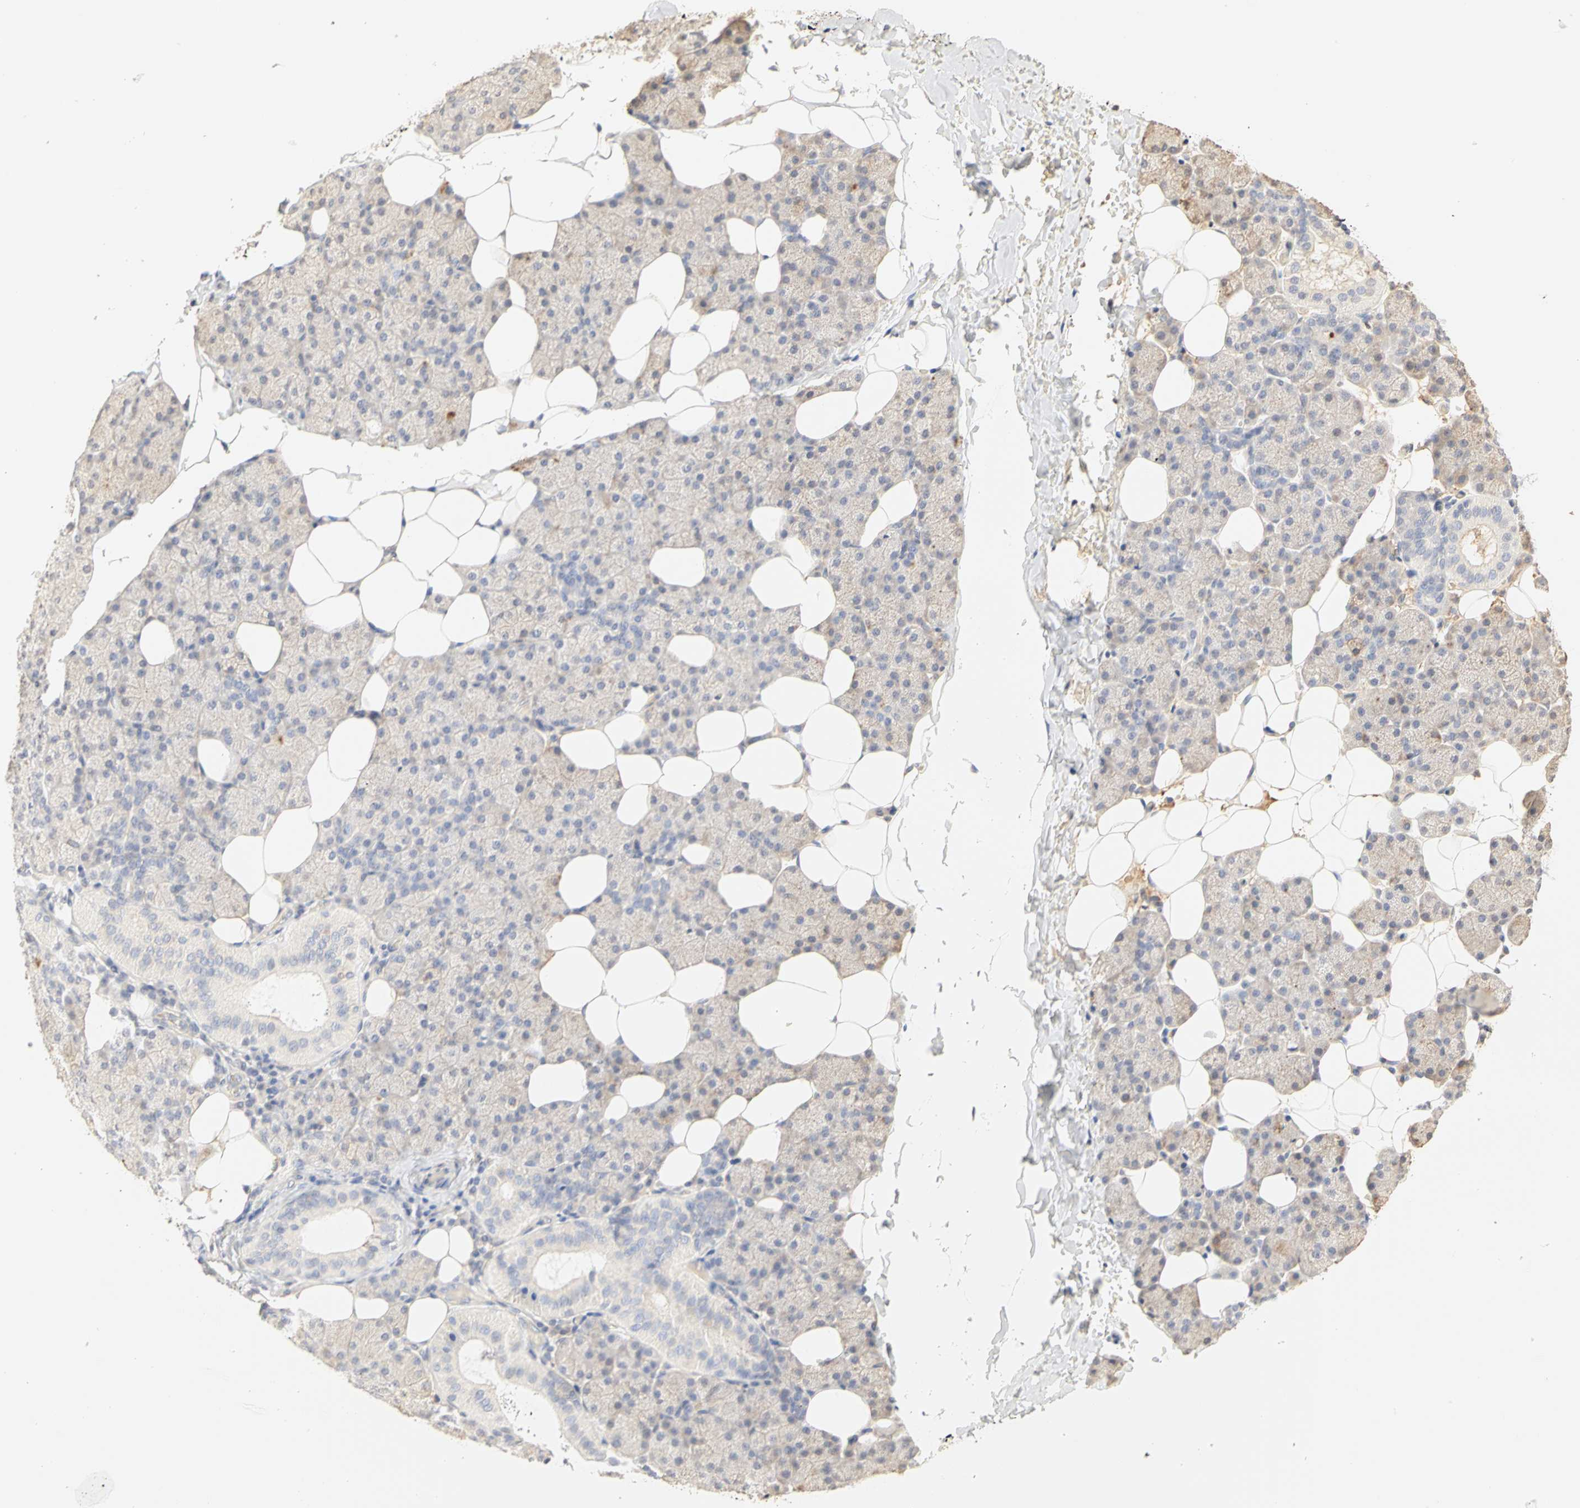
{"staining": {"intensity": "weak", "quantity": "25%-75%", "location": "cytoplasmic/membranous"}, "tissue": "salivary gland", "cell_type": "Glandular cells", "image_type": "normal", "snomed": [{"axis": "morphology", "description": "Normal tissue, NOS"}, {"axis": "topography", "description": "Lymph node"}, {"axis": "topography", "description": "Salivary gland"}], "caption": "An image of human salivary gland stained for a protein displays weak cytoplasmic/membranous brown staining in glandular cells.", "gene": "GNRH2", "patient": {"sex": "male", "age": 8}}